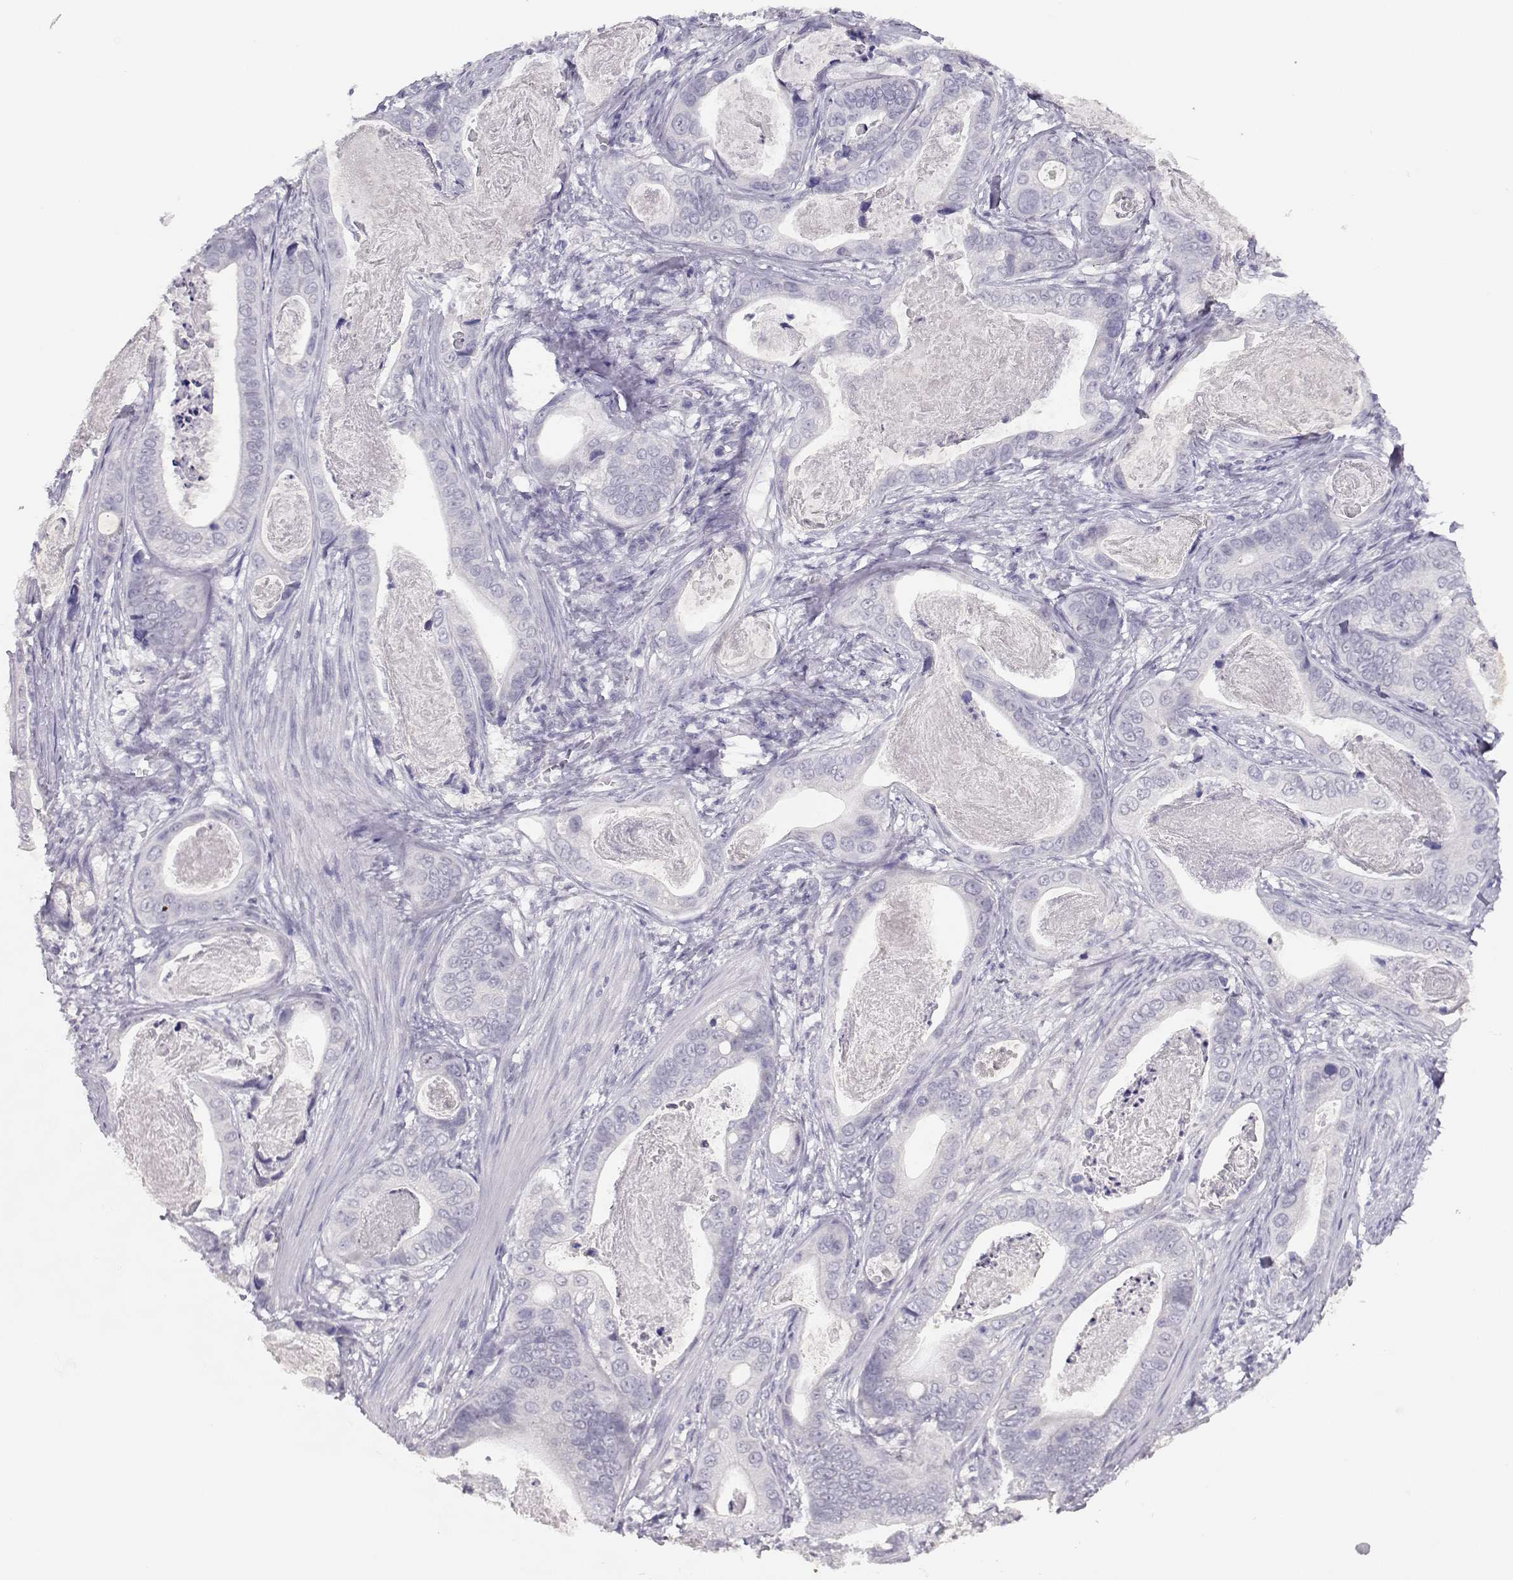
{"staining": {"intensity": "negative", "quantity": "none", "location": "none"}, "tissue": "stomach cancer", "cell_type": "Tumor cells", "image_type": "cancer", "snomed": [{"axis": "morphology", "description": "Adenocarcinoma, NOS"}, {"axis": "topography", "description": "Stomach"}], "caption": "Protein analysis of stomach cancer shows no significant staining in tumor cells. (Brightfield microscopy of DAB IHC at high magnification).", "gene": "IMPG1", "patient": {"sex": "male", "age": 84}}